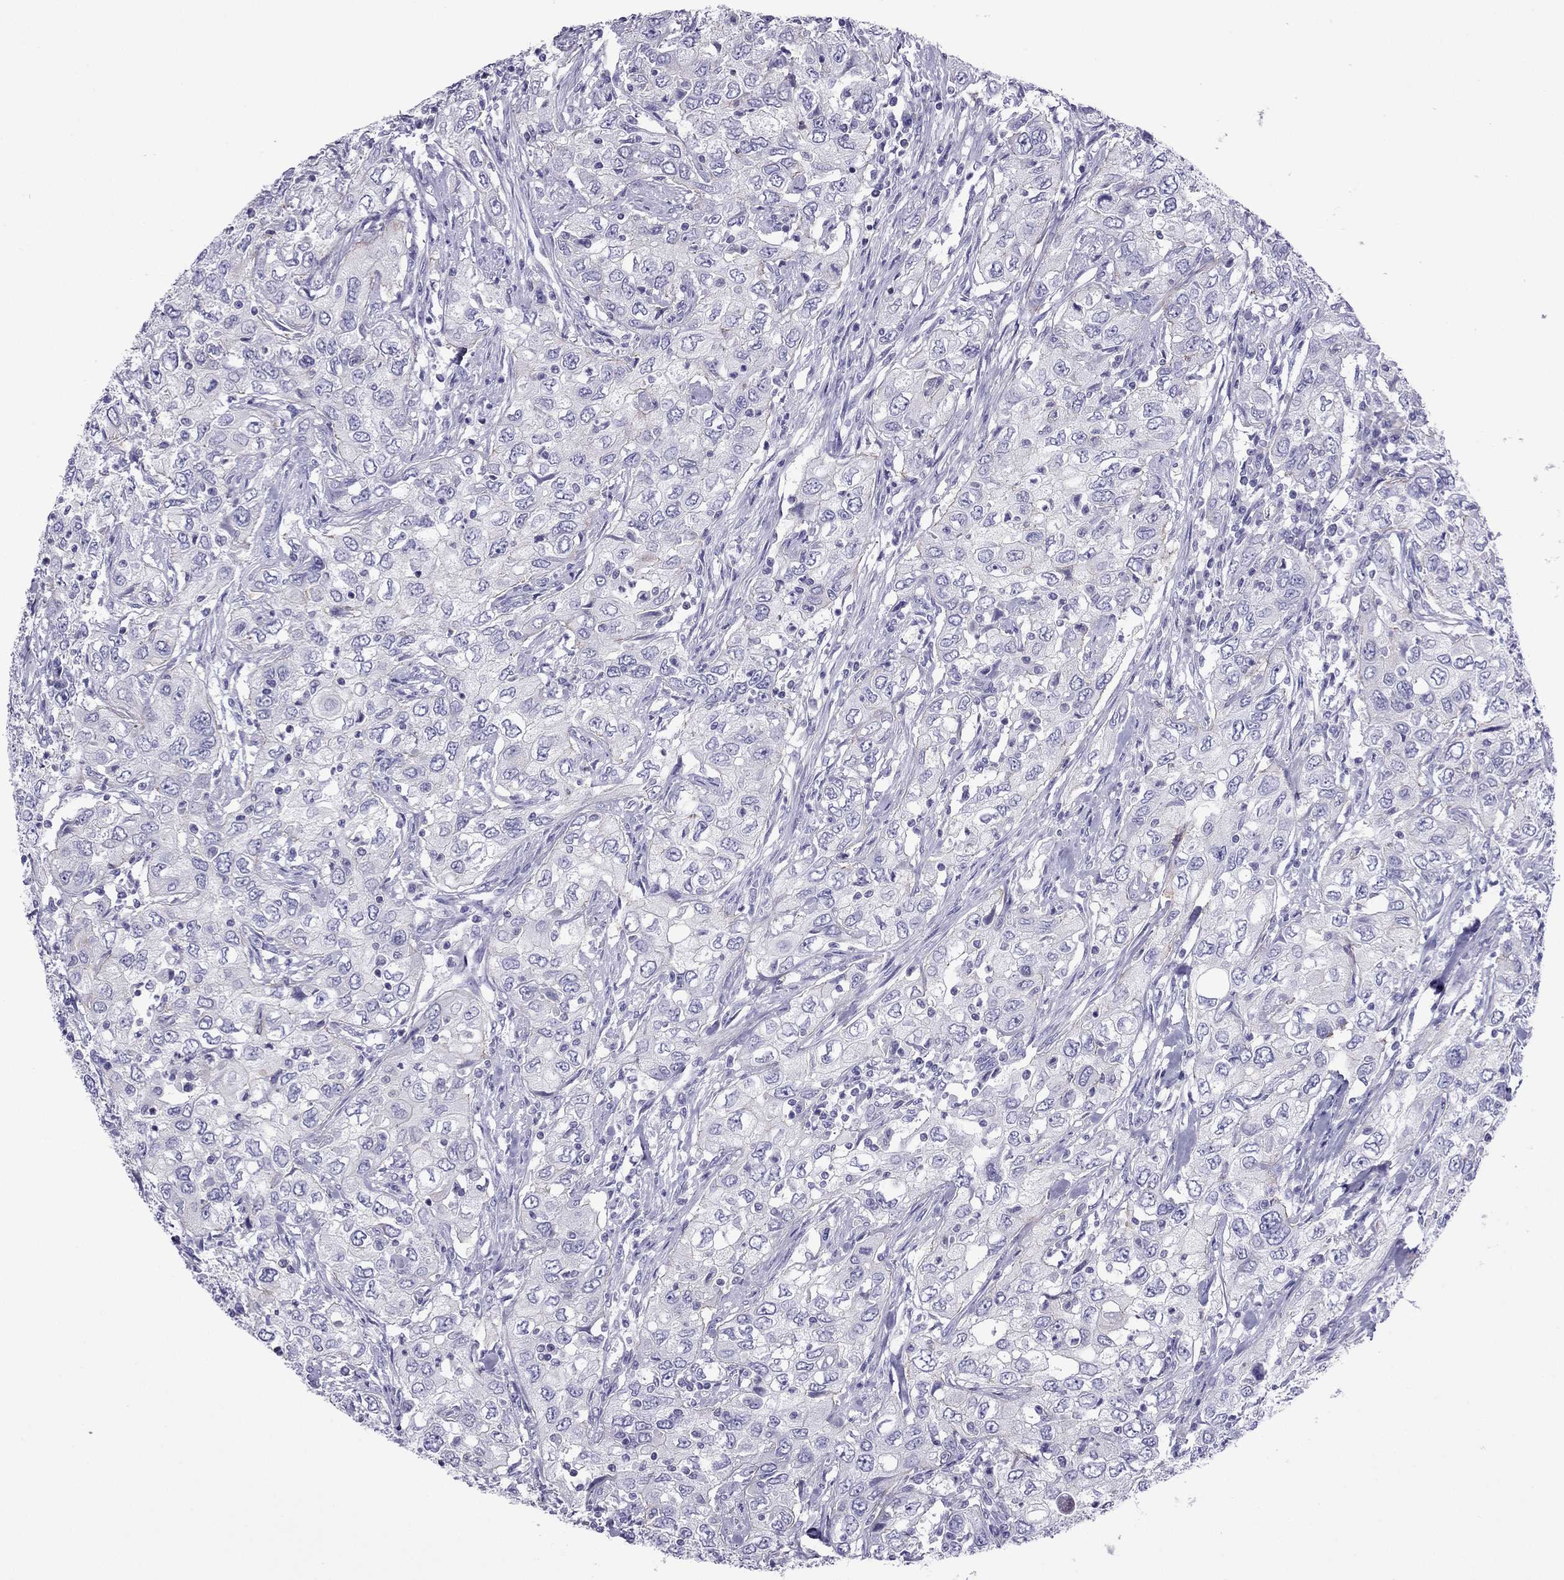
{"staining": {"intensity": "negative", "quantity": "none", "location": "none"}, "tissue": "urothelial cancer", "cell_type": "Tumor cells", "image_type": "cancer", "snomed": [{"axis": "morphology", "description": "Urothelial carcinoma, High grade"}, {"axis": "topography", "description": "Urinary bladder"}], "caption": "Urothelial carcinoma (high-grade) was stained to show a protein in brown. There is no significant expression in tumor cells.", "gene": "MYL11", "patient": {"sex": "male", "age": 76}}